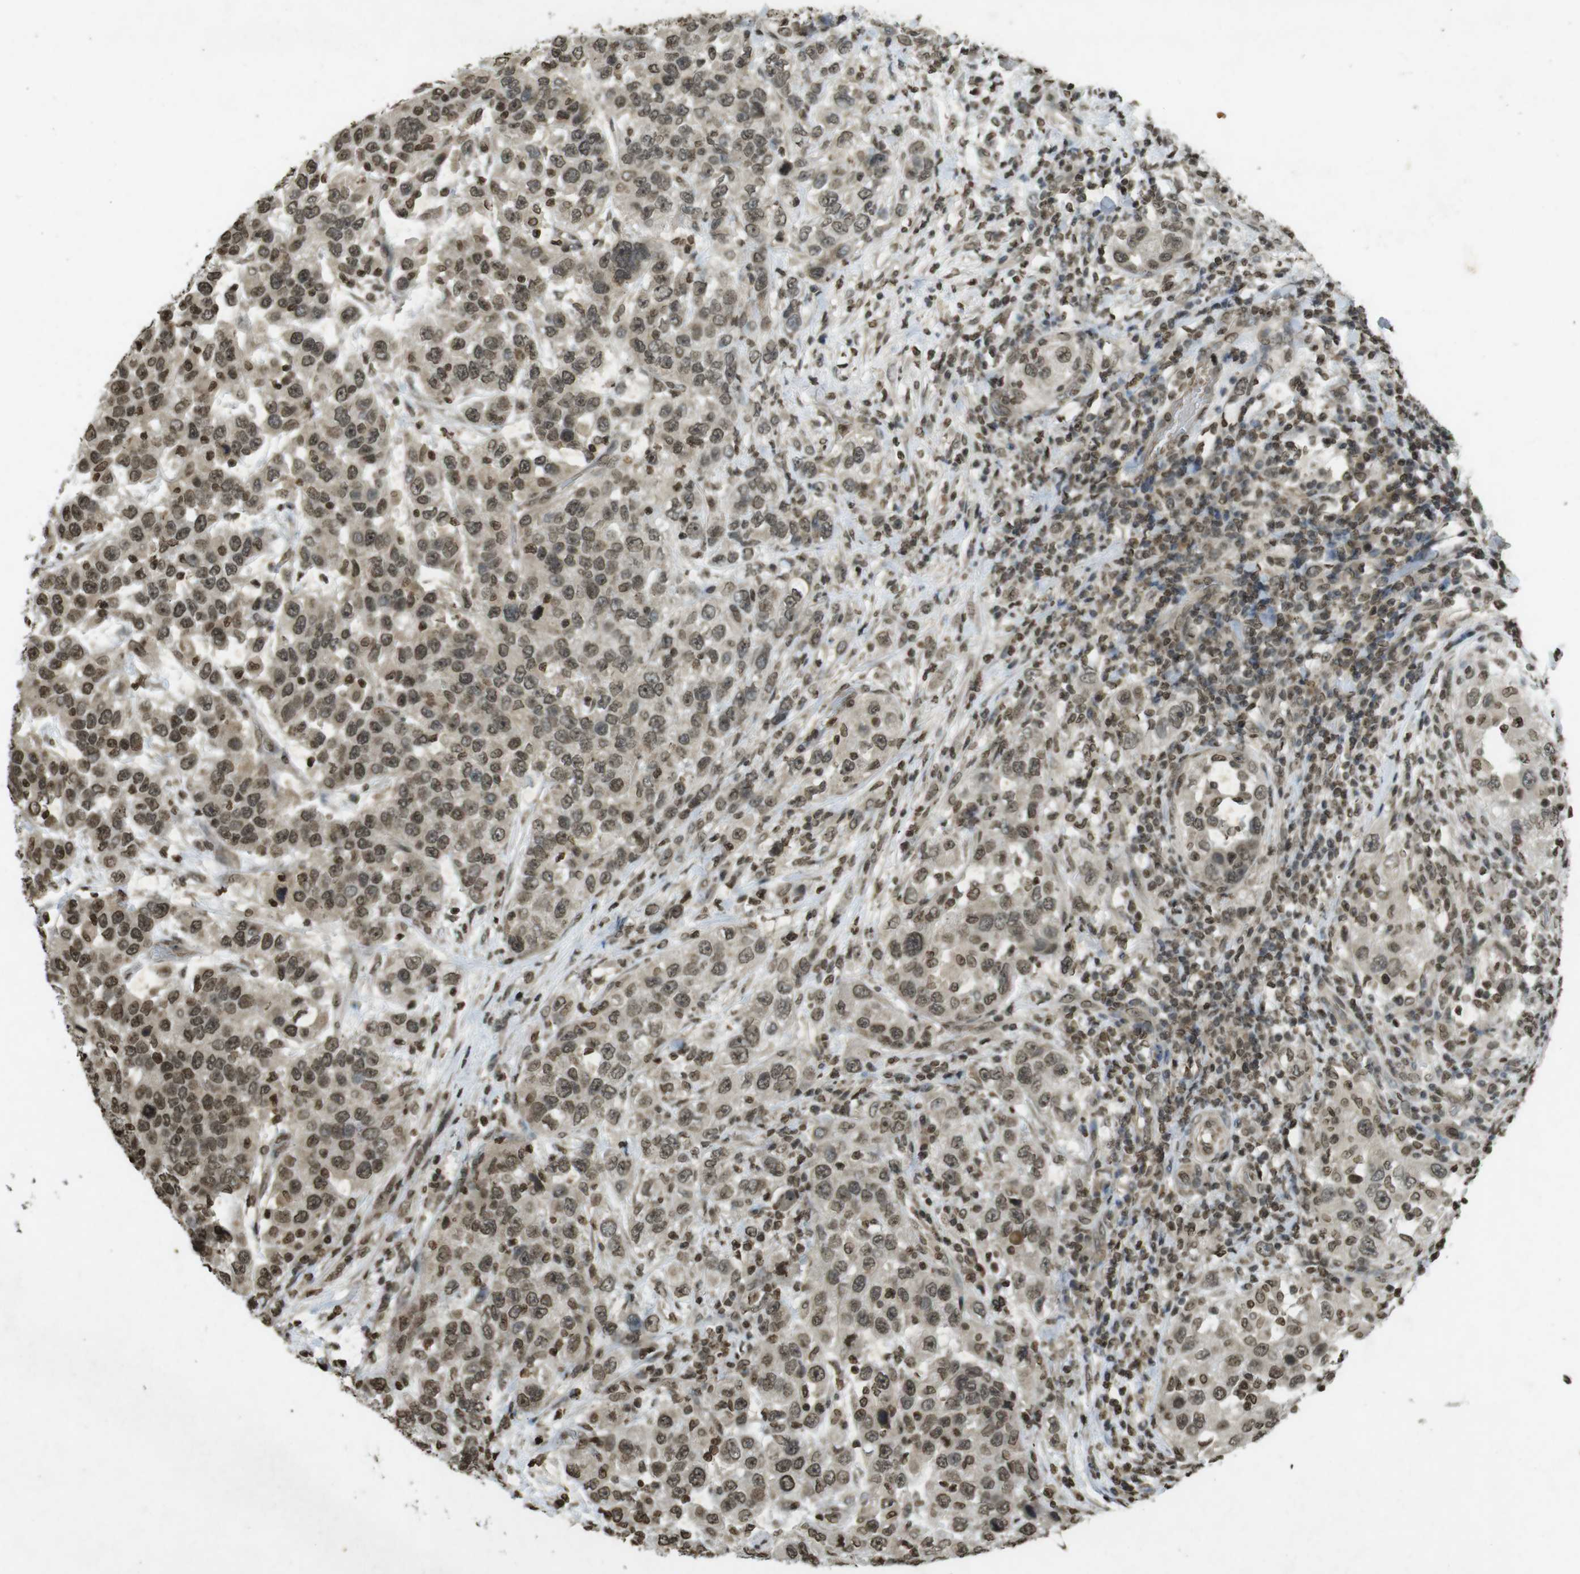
{"staining": {"intensity": "moderate", "quantity": ">75%", "location": "nuclear"}, "tissue": "urothelial cancer", "cell_type": "Tumor cells", "image_type": "cancer", "snomed": [{"axis": "morphology", "description": "Urothelial carcinoma, High grade"}, {"axis": "topography", "description": "Urinary bladder"}], "caption": "A medium amount of moderate nuclear expression is identified in approximately >75% of tumor cells in urothelial carcinoma (high-grade) tissue. (DAB IHC, brown staining for protein, blue staining for nuclei).", "gene": "ORC4", "patient": {"sex": "female", "age": 80}}